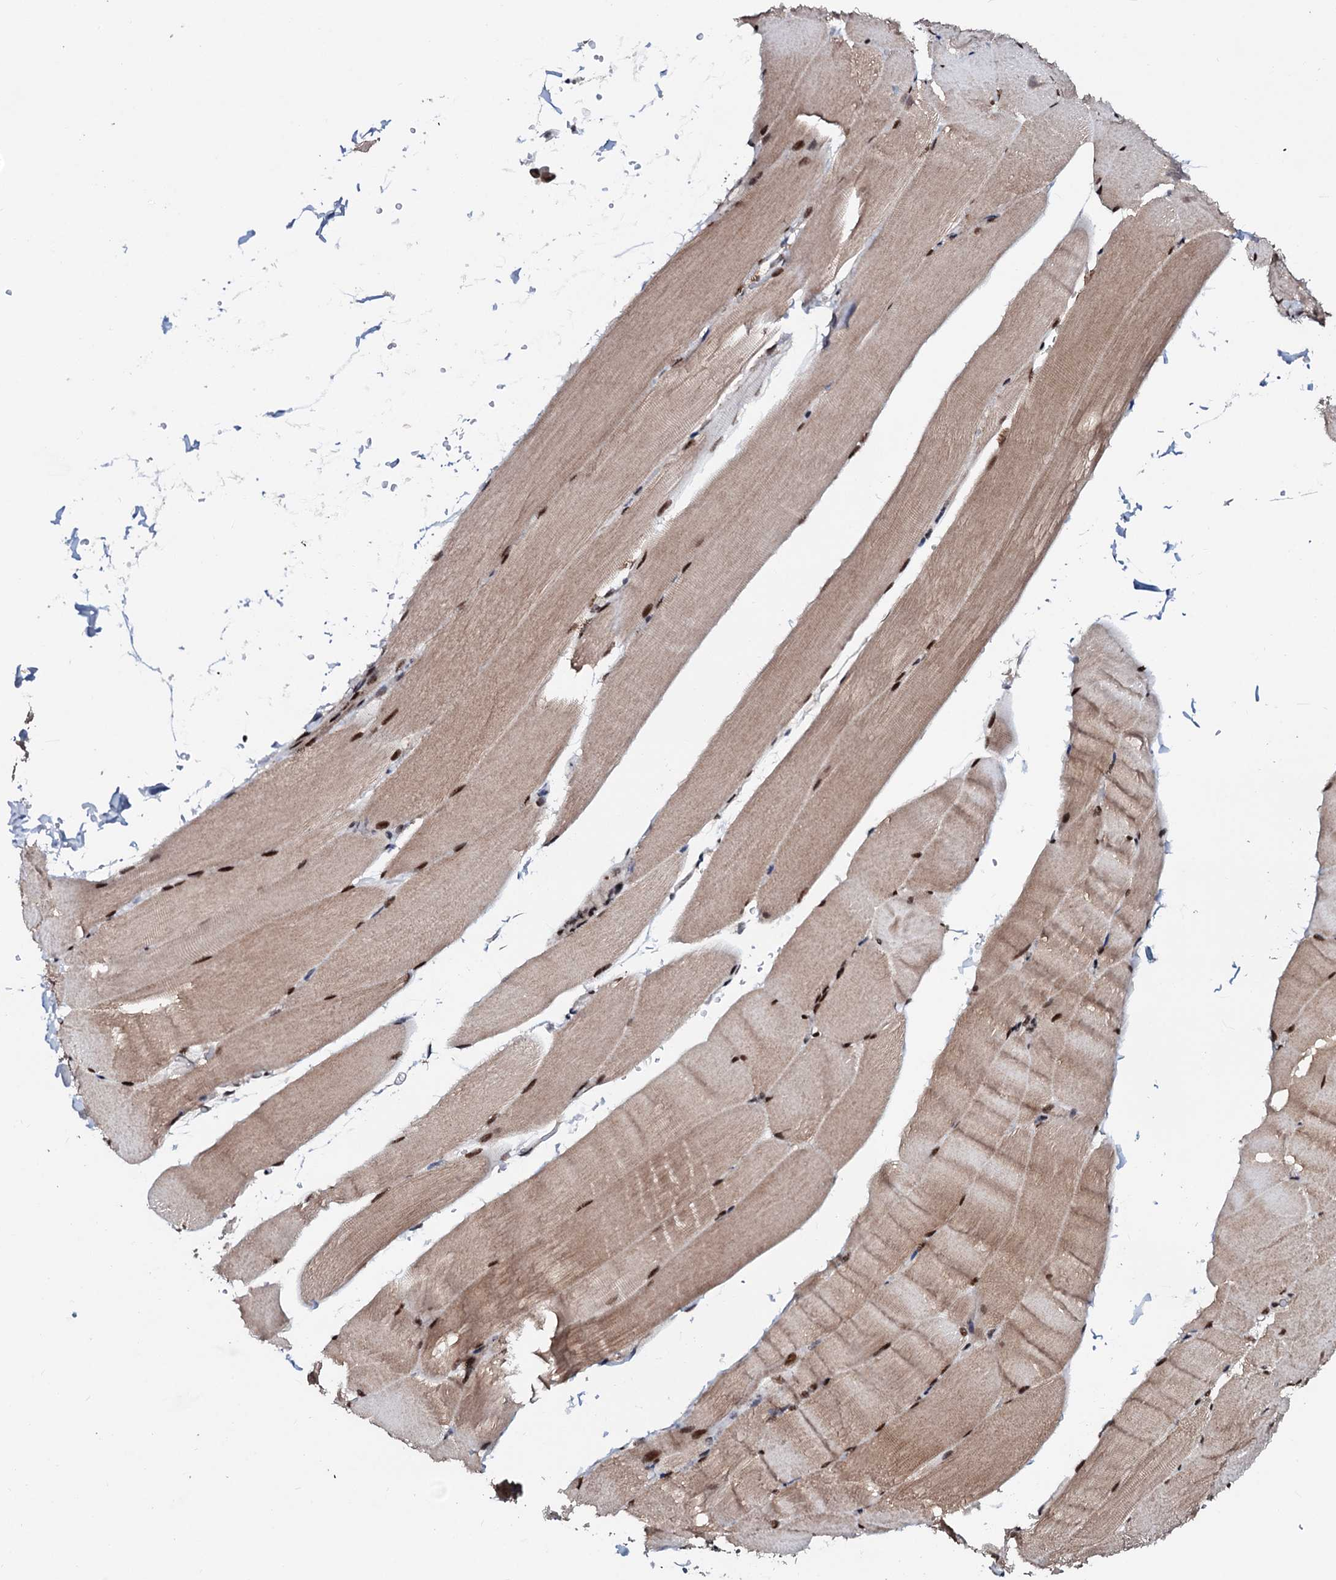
{"staining": {"intensity": "moderate", "quantity": ">75%", "location": "cytoplasmic/membranous,nuclear"}, "tissue": "skeletal muscle", "cell_type": "Myocytes", "image_type": "normal", "snomed": [{"axis": "morphology", "description": "Normal tissue, NOS"}, {"axis": "topography", "description": "Skeletal muscle"}, {"axis": "topography", "description": "Parathyroid gland"}], "caption": "A brown stain labels moderate cytoplasmic/membranous,nuclear expression of a protein in myocytes of benign skeletal muscle. (Stains: DAB (3,3'-diaminobenzidine) in brown, nuclei in blue, Microscopy: brightfield microscopy at high magnification).", "gene": "PRPF18", "patient": {"sex": "female", "age": 37}}